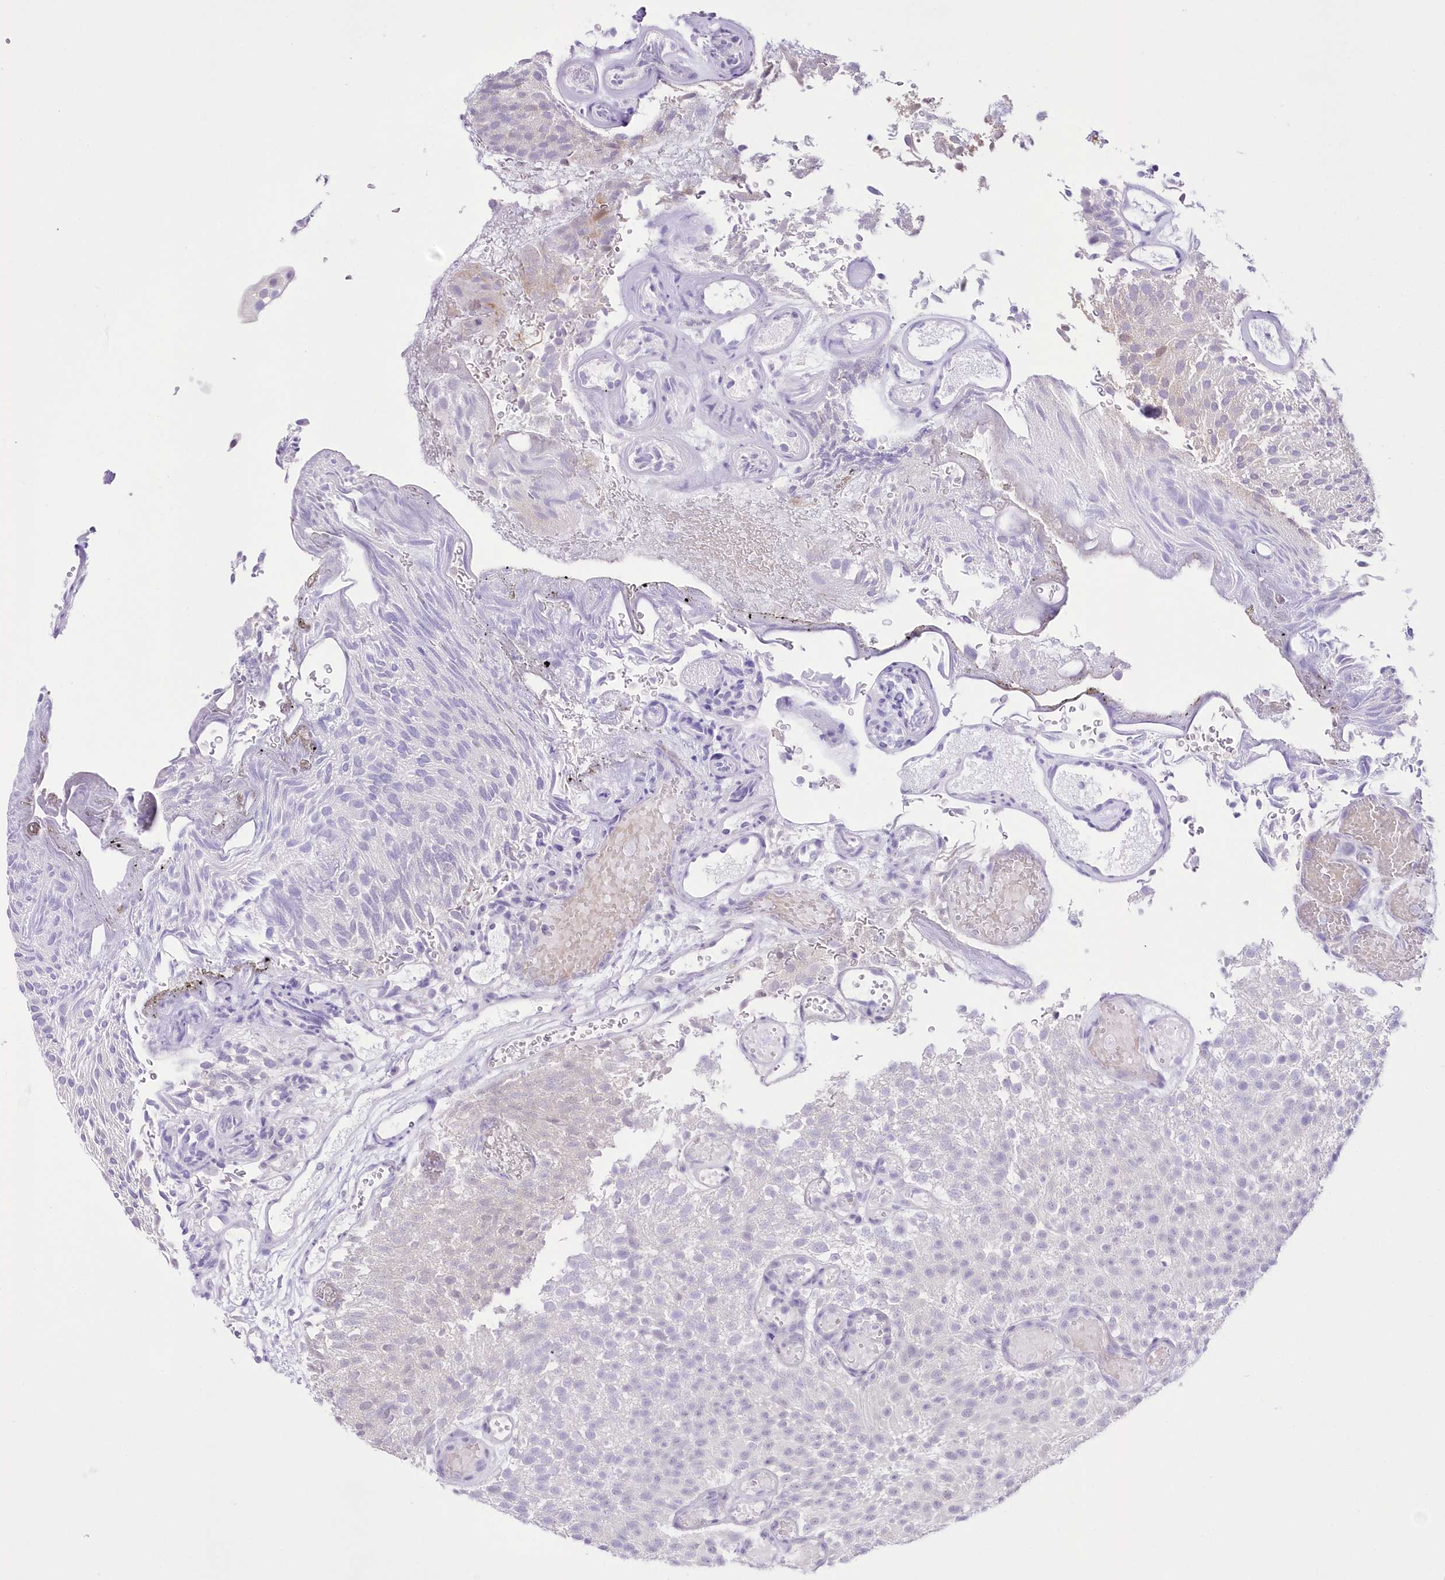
{"staining": {"intensity": "negative", "quantity": "none", "location": "none"}, "tissue": "urothelial cancer", "cell_type": "Tumor cells", "image_type": "cancer", "snomed": [{"axis": "morphology", "description": "Urothelial carcinoma, Low grade"}, {"axis": "topography", "description": "Urinary bladder"}], "caption": "IHC micrograph of neoplastic tissue: urothelial carcinoma (low-grade) stained with DAB (3,3'-diaminobenzidine) exhibits no significant protein positivity in tumor cells.", "gene": "UBA6", "patient": {"sex": "male", "age": 78}}